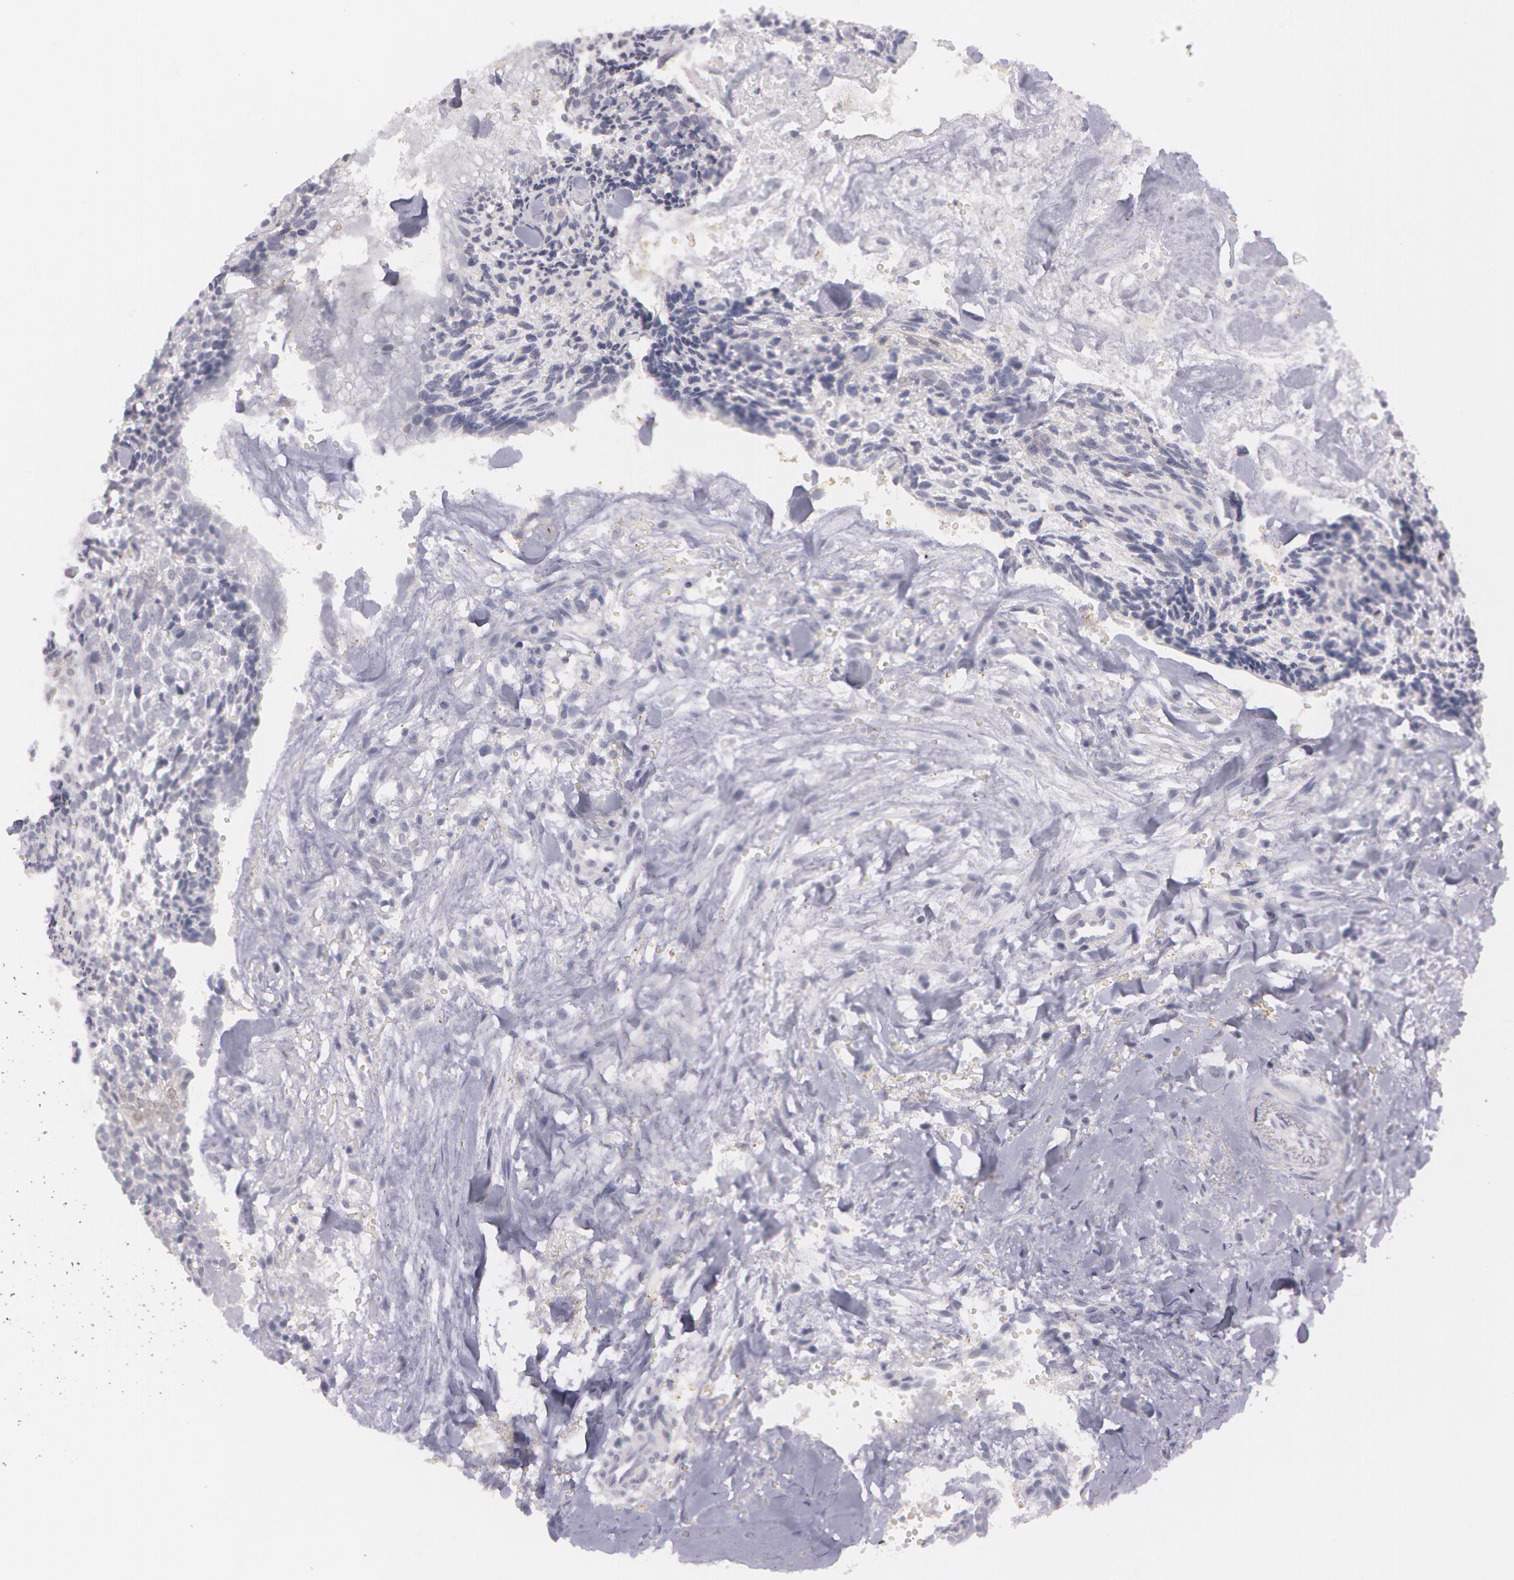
{"staining": {"intensity": "negative", "quantity": "none", "location": "none"}, "tissue": "head and neck cancer", "cell_type": "Tumor cells", "image_type": "cancer", "snomed": [{"axis": "morphology", "description": "Squamous cell carcinoma, NOS"}, {"axis": "topography", "description": "Salivary gland"}, {"axis": "topography", "description": "Head-Neck"}], "caption": "DAB (3,3'-diaminobenzidine) immunohistochemical staining of human head and neck cancer displays no significant staining in tumor cells.", "gene": "IL1RN", "patient": {"sex": "male", "age": 70}}